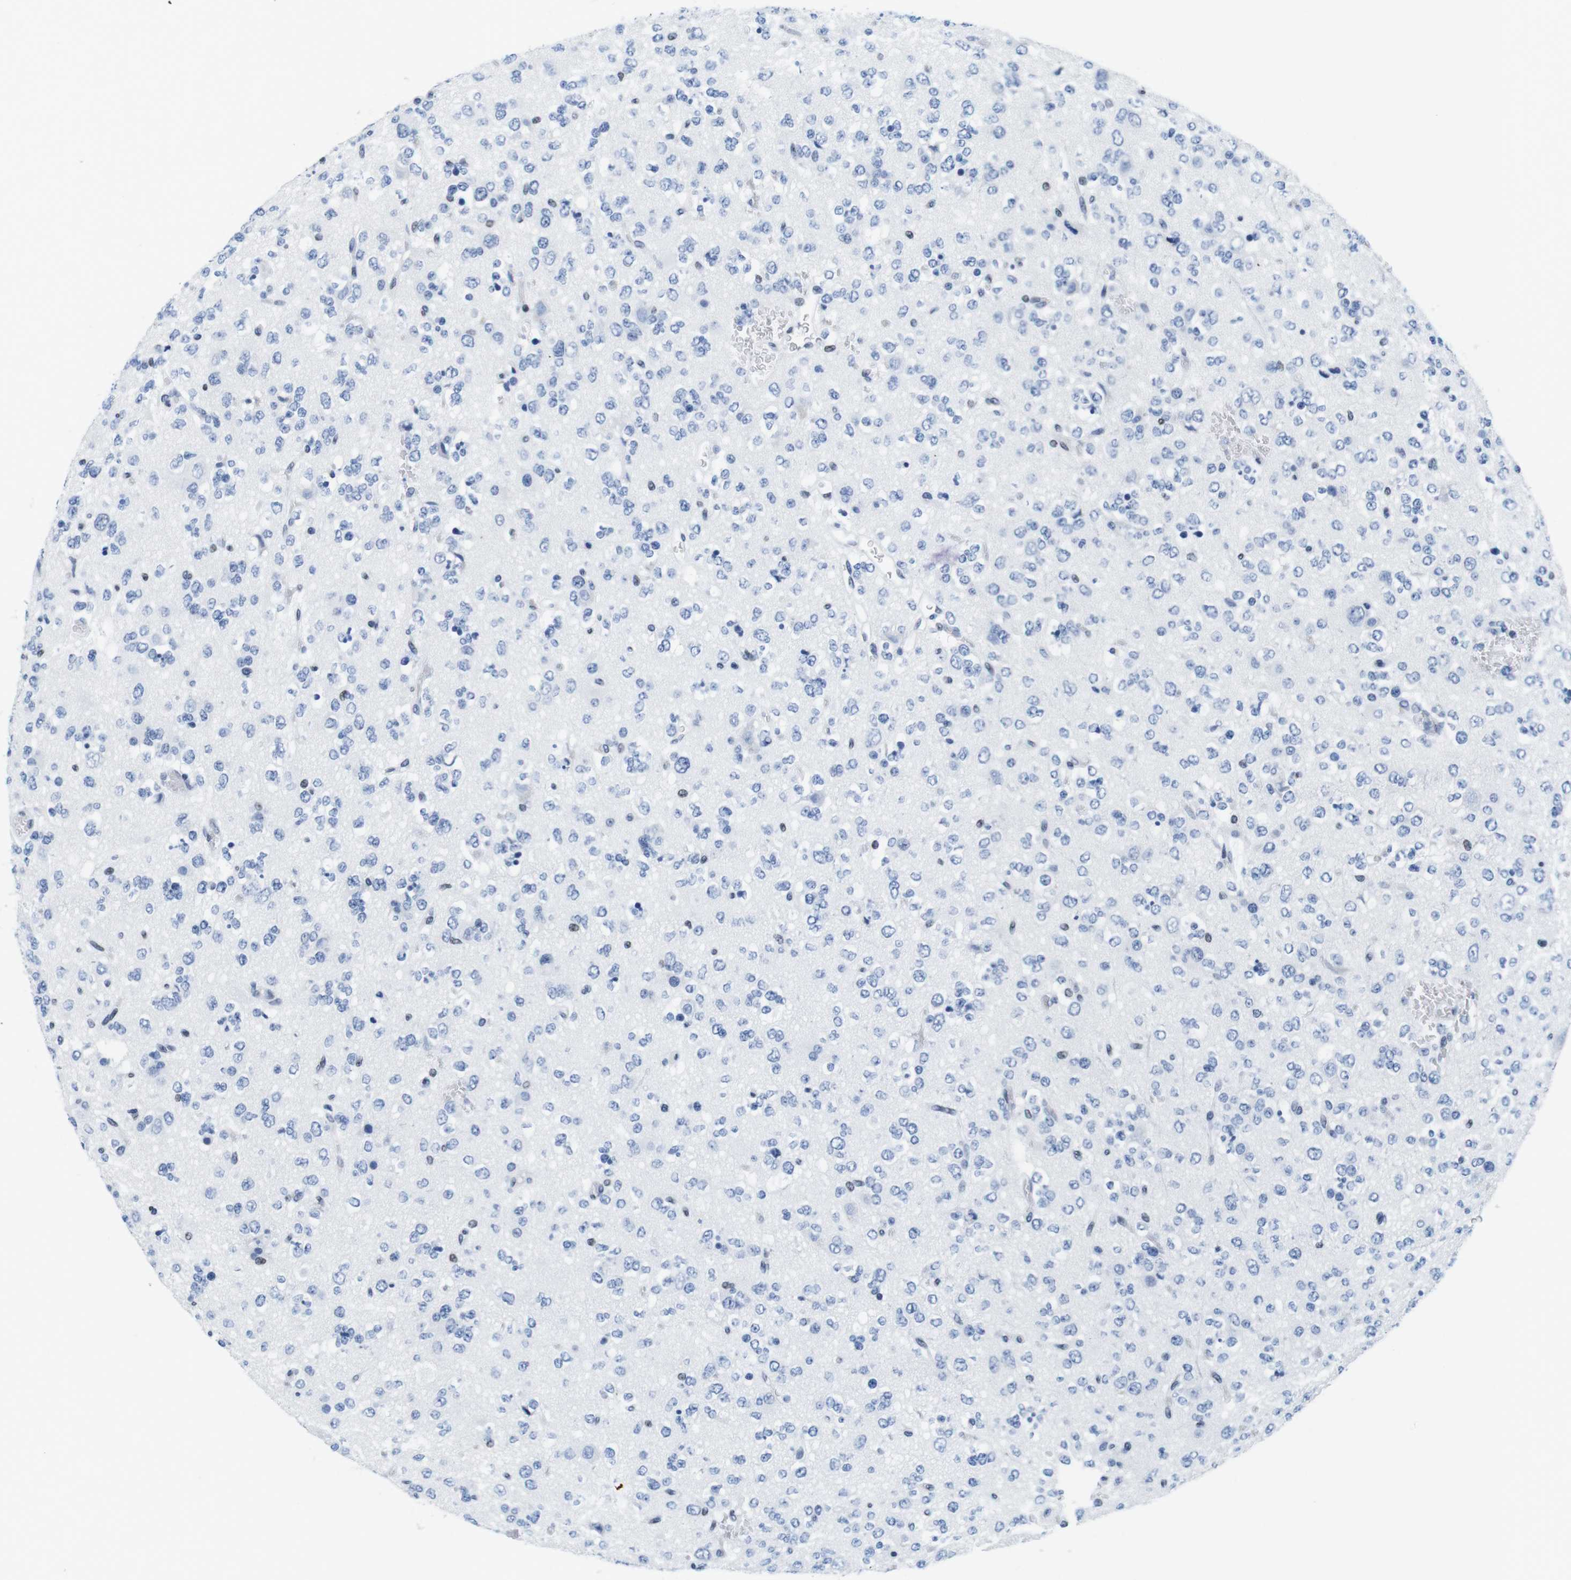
{"staining": {"intensity": "negative", "quantity": "none", "location": "none"}, "tissue": "glioma", "cell_type": "Tumor cells", "image_type": "cancer", "snomed": [{"axis": "morphology", "description": "Glioma, malignant, Low grade"}, {"axis": "topography", "description": "Brain"}], "caption": "DAB (3,3'-diaminobenzidine) immunohistochemical staining of glioma exhibits no significant positivity in tumor cells.", "gene": "IFI16", "patient": {"sex": "male", "age": 38}}